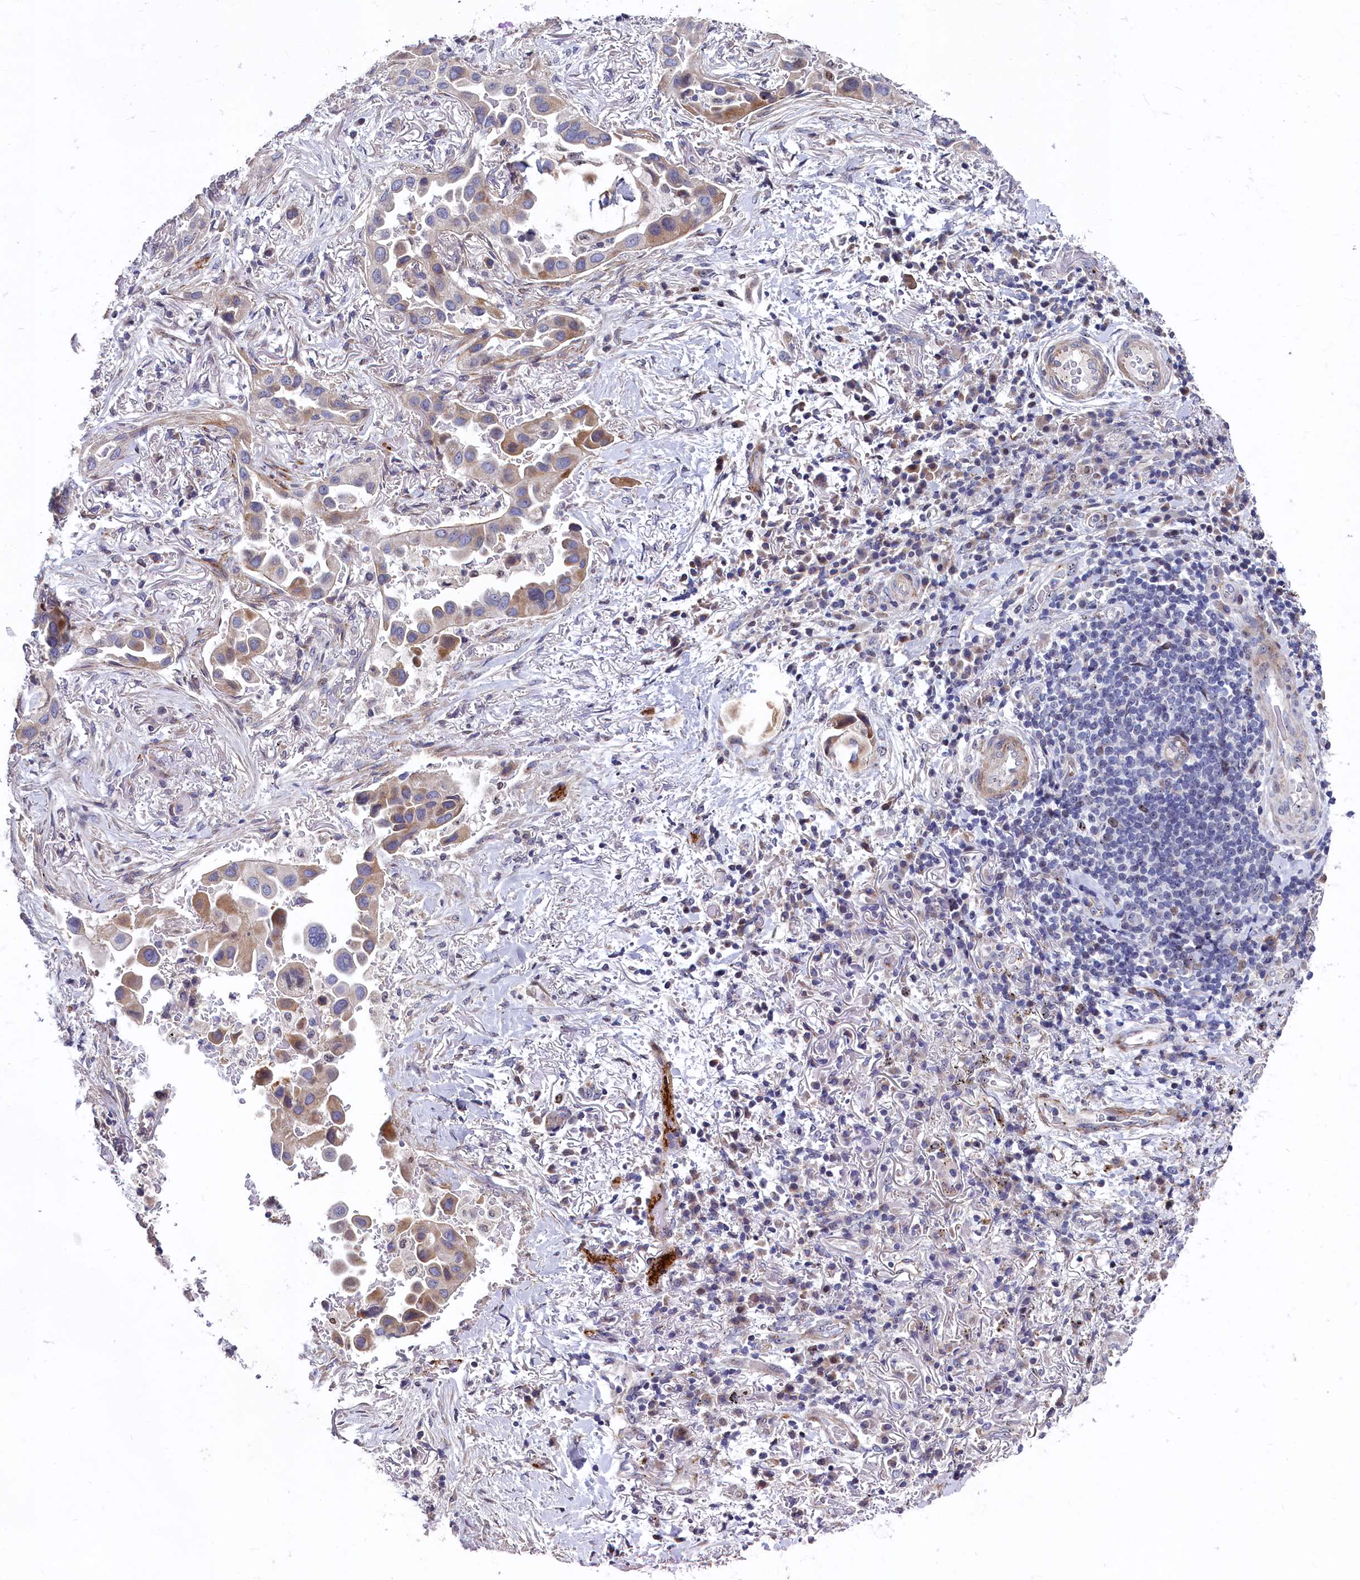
{"staining": {"intensity": "moderate", "quantity": "<25%", "location": "cytoplasmic/membranous"}, "tissue": "lung cancer", "cell_type": "Tumor cells", "image_type": "cancer", "snomed": [{"axis": "morphology", "description": "Adenocarcinoma, NOS"}, {"axis": "topography", "description": "Lung"}], "caption": "About <25% of tumor cells in human lung cancer exhibit moderate cytoplasmic/membranous protein staining as visualized by brown immunohistochemical staining.", "gene": "ASXL3", "patient": {"sex": "female", "age": 76}}